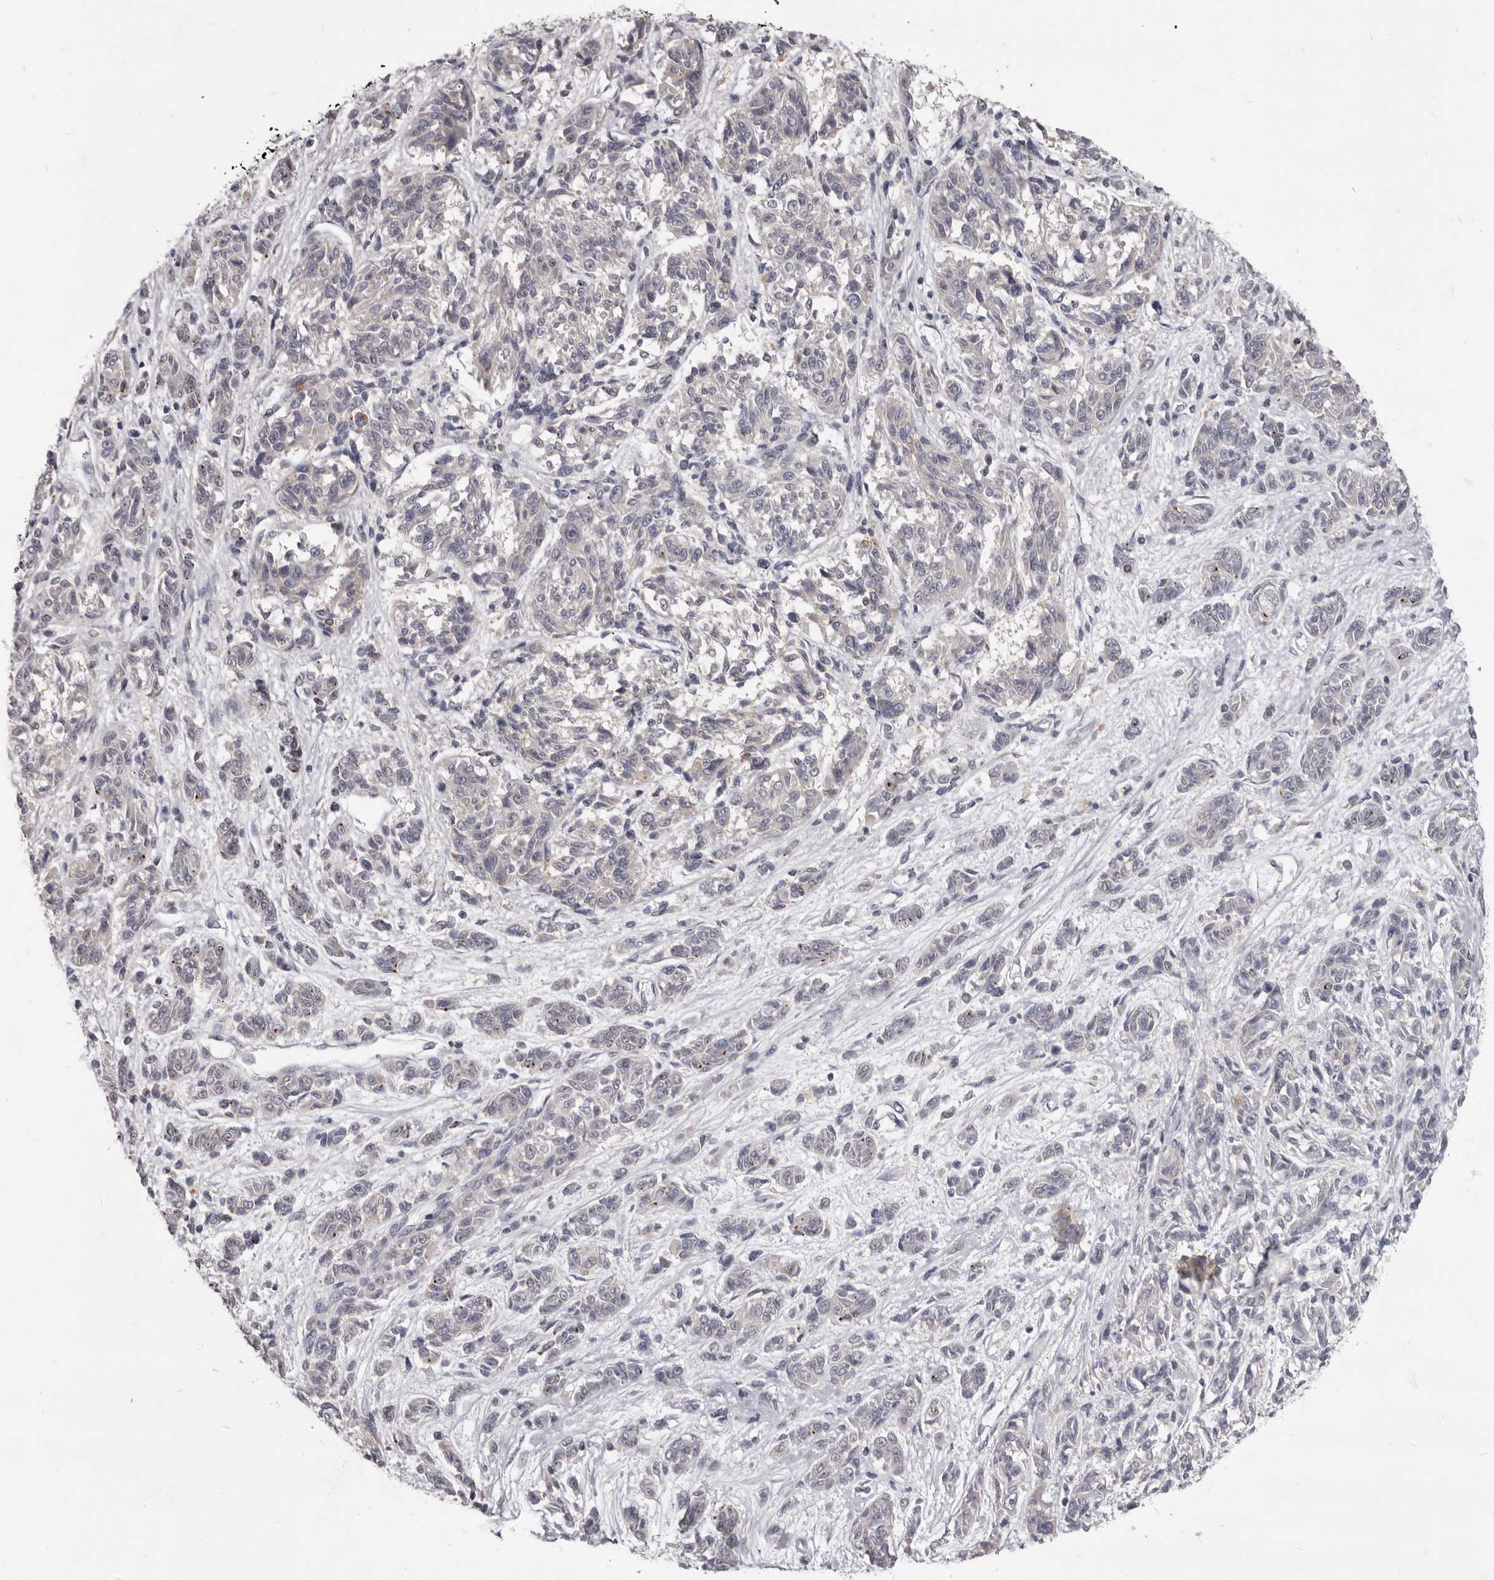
{"staining": {"intensity": "negative", "quantity": "none", "location": "none"}, "tissue": "melanoma", "cell_type": "Tumor cells", "image_type": "cancer", "snomed": [{"axis": "morphology", "description": "Malignant melanoma, NOS"}, {"axis": "topography", "description": "Skin"}], "caption": "Immunohistochemistry (IHC) histopathology image of neoplastic tissue: human malignant melanoma stained with DAB (3,3'-diaminobenzidine) exhibits no significant protein expression in tumor cells. (Brightfield microscopy of DAB immunohistochemistry at high magnification).", "gene": "SULT1E1", "patient": {"sex": "male", "age": 53}}